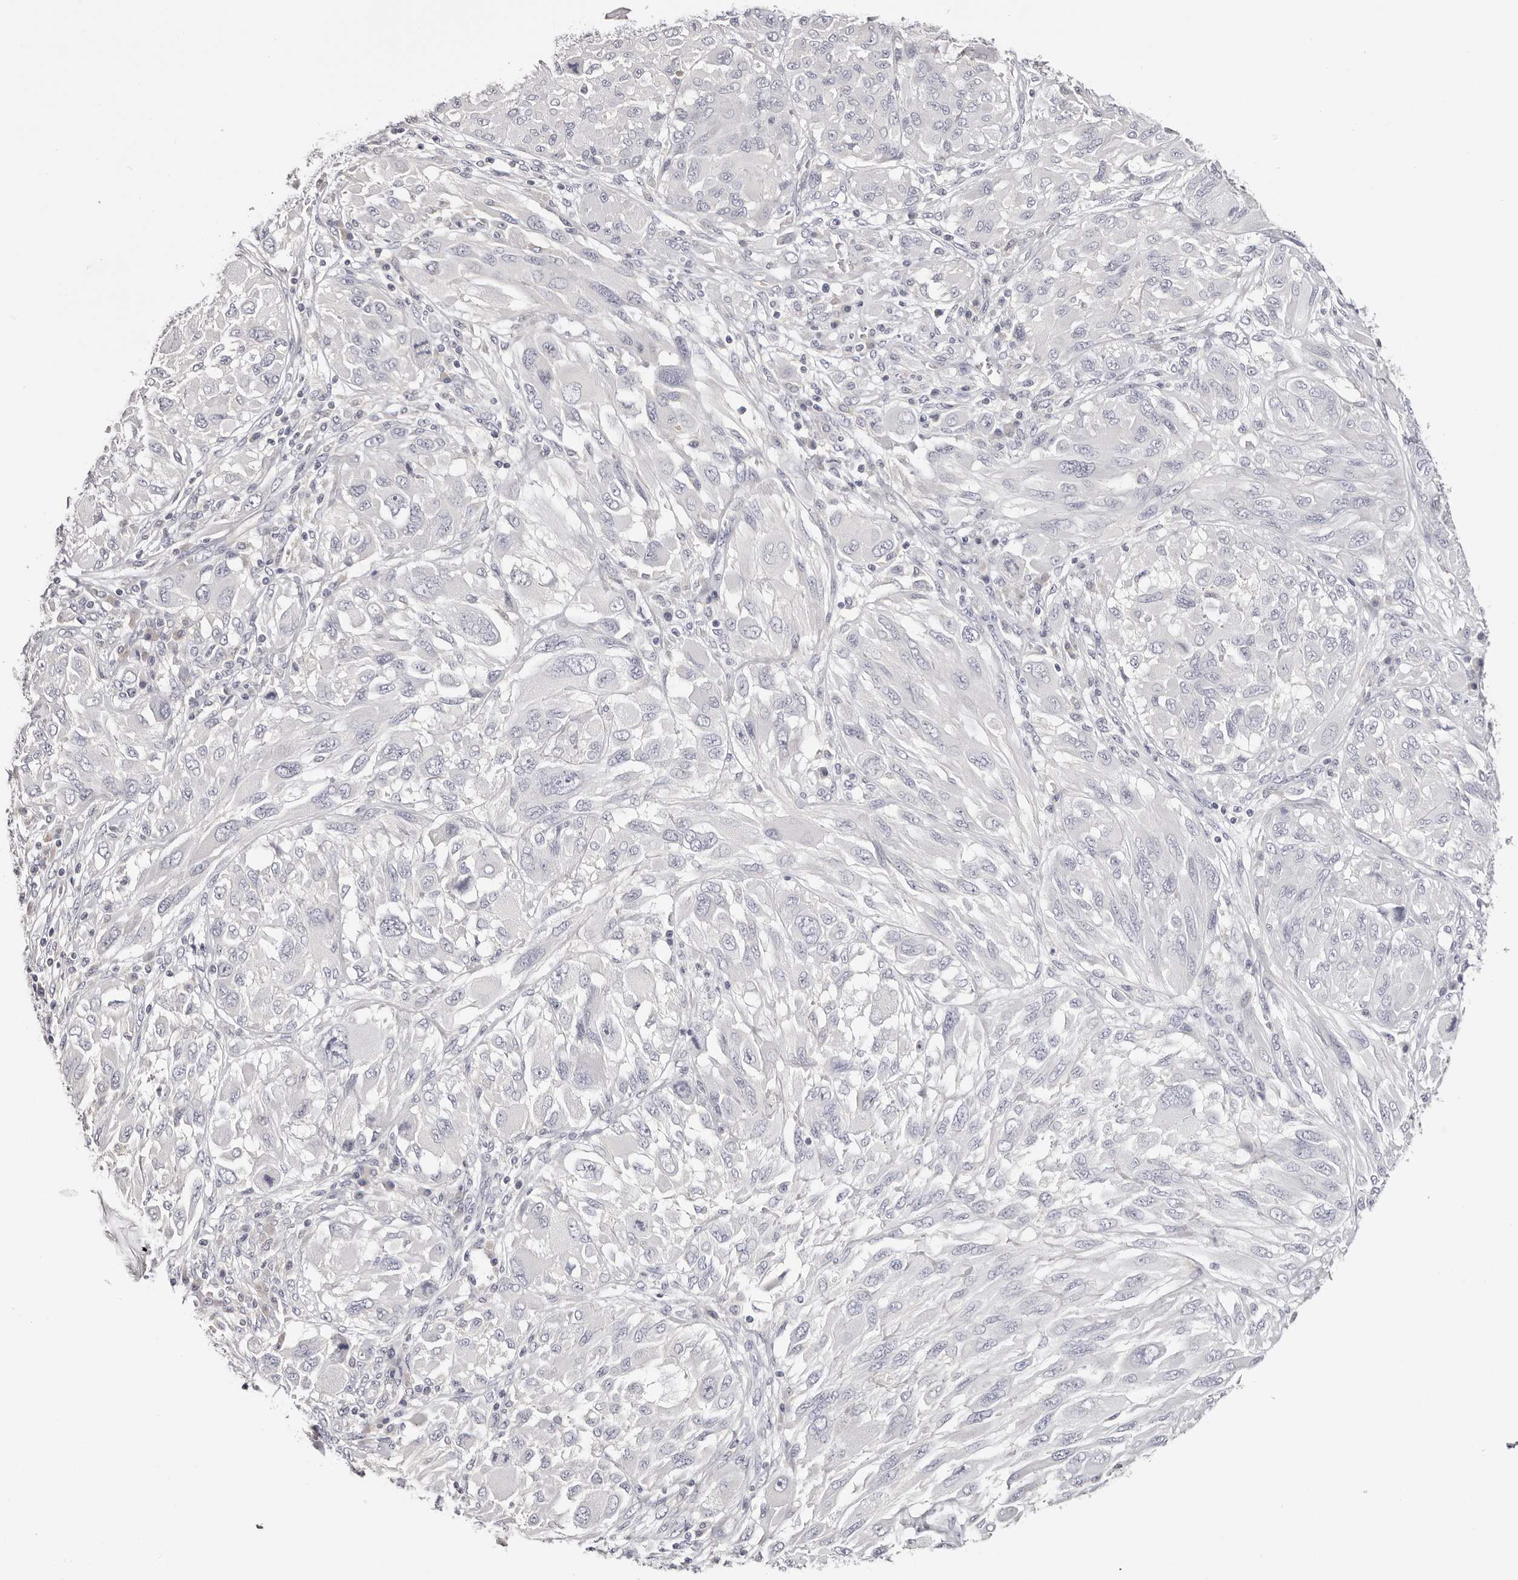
{"staining": {"intensity": "negative", "quantity": "none", "location": "none"}, "tissue": "melanoma", "cell_type": "Tumor cells", "image_type": "cancer", "snomed": [{"axis": "morphology", "description": "Malignant melanoma, NOS"}, {"axis": "topography", "description": "Skin"}], "caption": "DAB immunohistochemical staining of melanoma demonstrates no significant positivity in tumor cells. Nuclei are stained in blue.", "gene": "ROM1", "patient": {"sex": "female", "age": 91}}